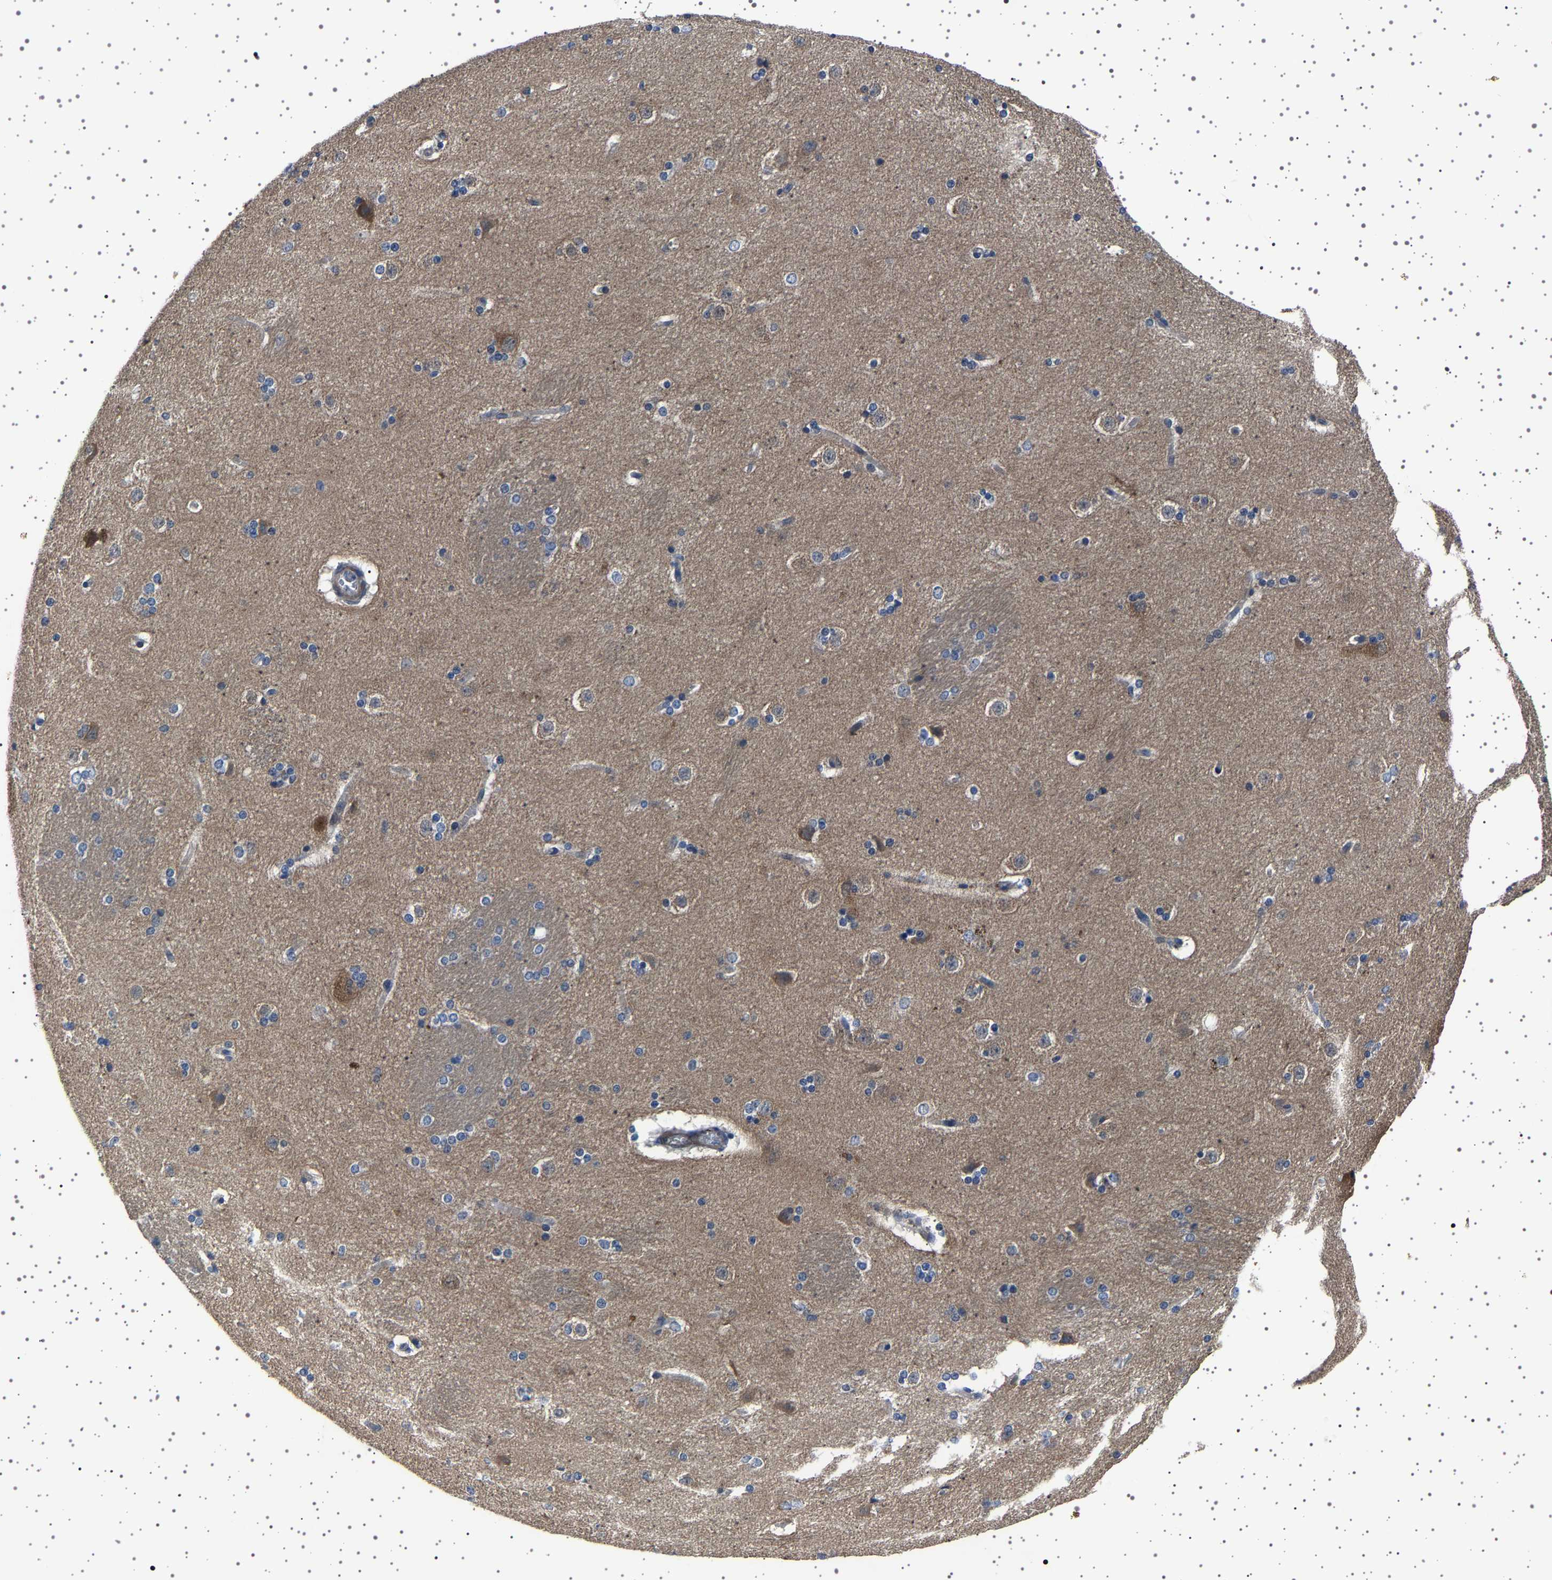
{"staining": {"intensity": "negative", "quantity": "none", "location": "none"}, "tissue": "caudate", "cell_type": "Glial cells", "image_type": "normal", "snomed": [{"axis": "morphology", "description": "Normal tissue, NOS"}, {"axis": "topography", "description": "Lateral ventricle wall"}], "caption": "High magnification brightfield microscopy of unremarkable caudate stained with DAB (3,3'-diaminobenzidine) (brown) and counterstained with hematoxylin (blue): glial cells show no significant positivity. (Immunohistochemistry, brightfield microscopy, high magnification).", "gene": "PAK5", "patient": {"sex": "female", "age": 19}}